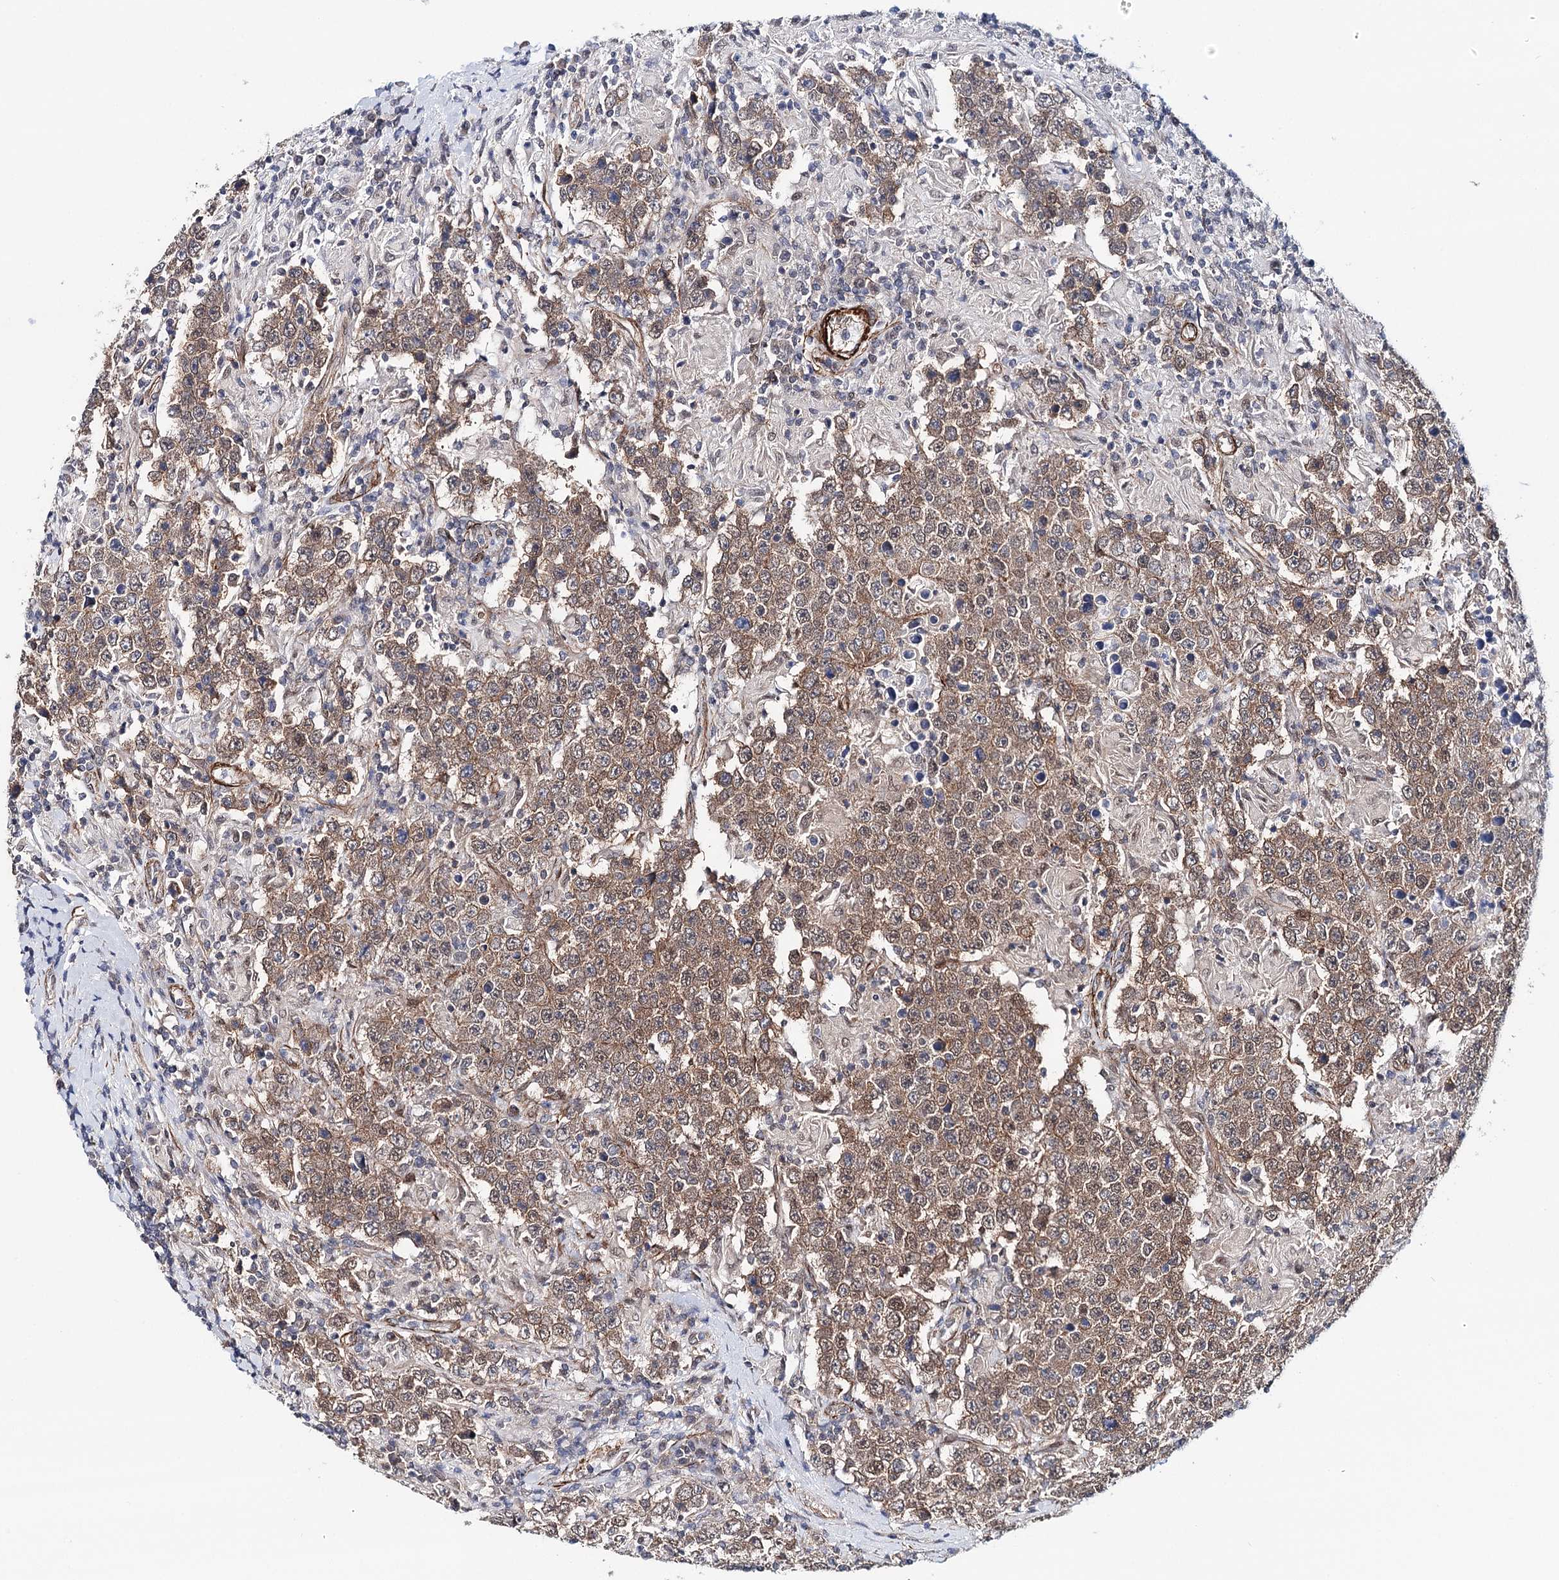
{"staining": {"intensity": "moderate", "quantity": ">75%", "location": "cytoplasmic/membranous"}, "tissue": "testis cancer", "cell_type": "Tumor cells", "image_type": "cancer", "snomed": [{"axis": "morphology", "description": "Normal tissue, NOS"}, {"axis": "morphology", "description": "Urothelial carcinoma, High grade"}, {"axis": "morphology", "description": "Seminoma, NOS"}, {"axis": "morphology", "description": "Carcinoma, Embryonal, NOS"}, {"axis": "topography", "description": "Urinary bladder"}, {"axis": "topography", "description": "Testis"}], "caption": "The photomicrograph displays a brown stain indicating the presence of a protein in the cytoplasmic/membranous of tumor cells in testis cancer.", "gene": "PPP2R5B", "patient": {"sex": "male", "age": 41}}